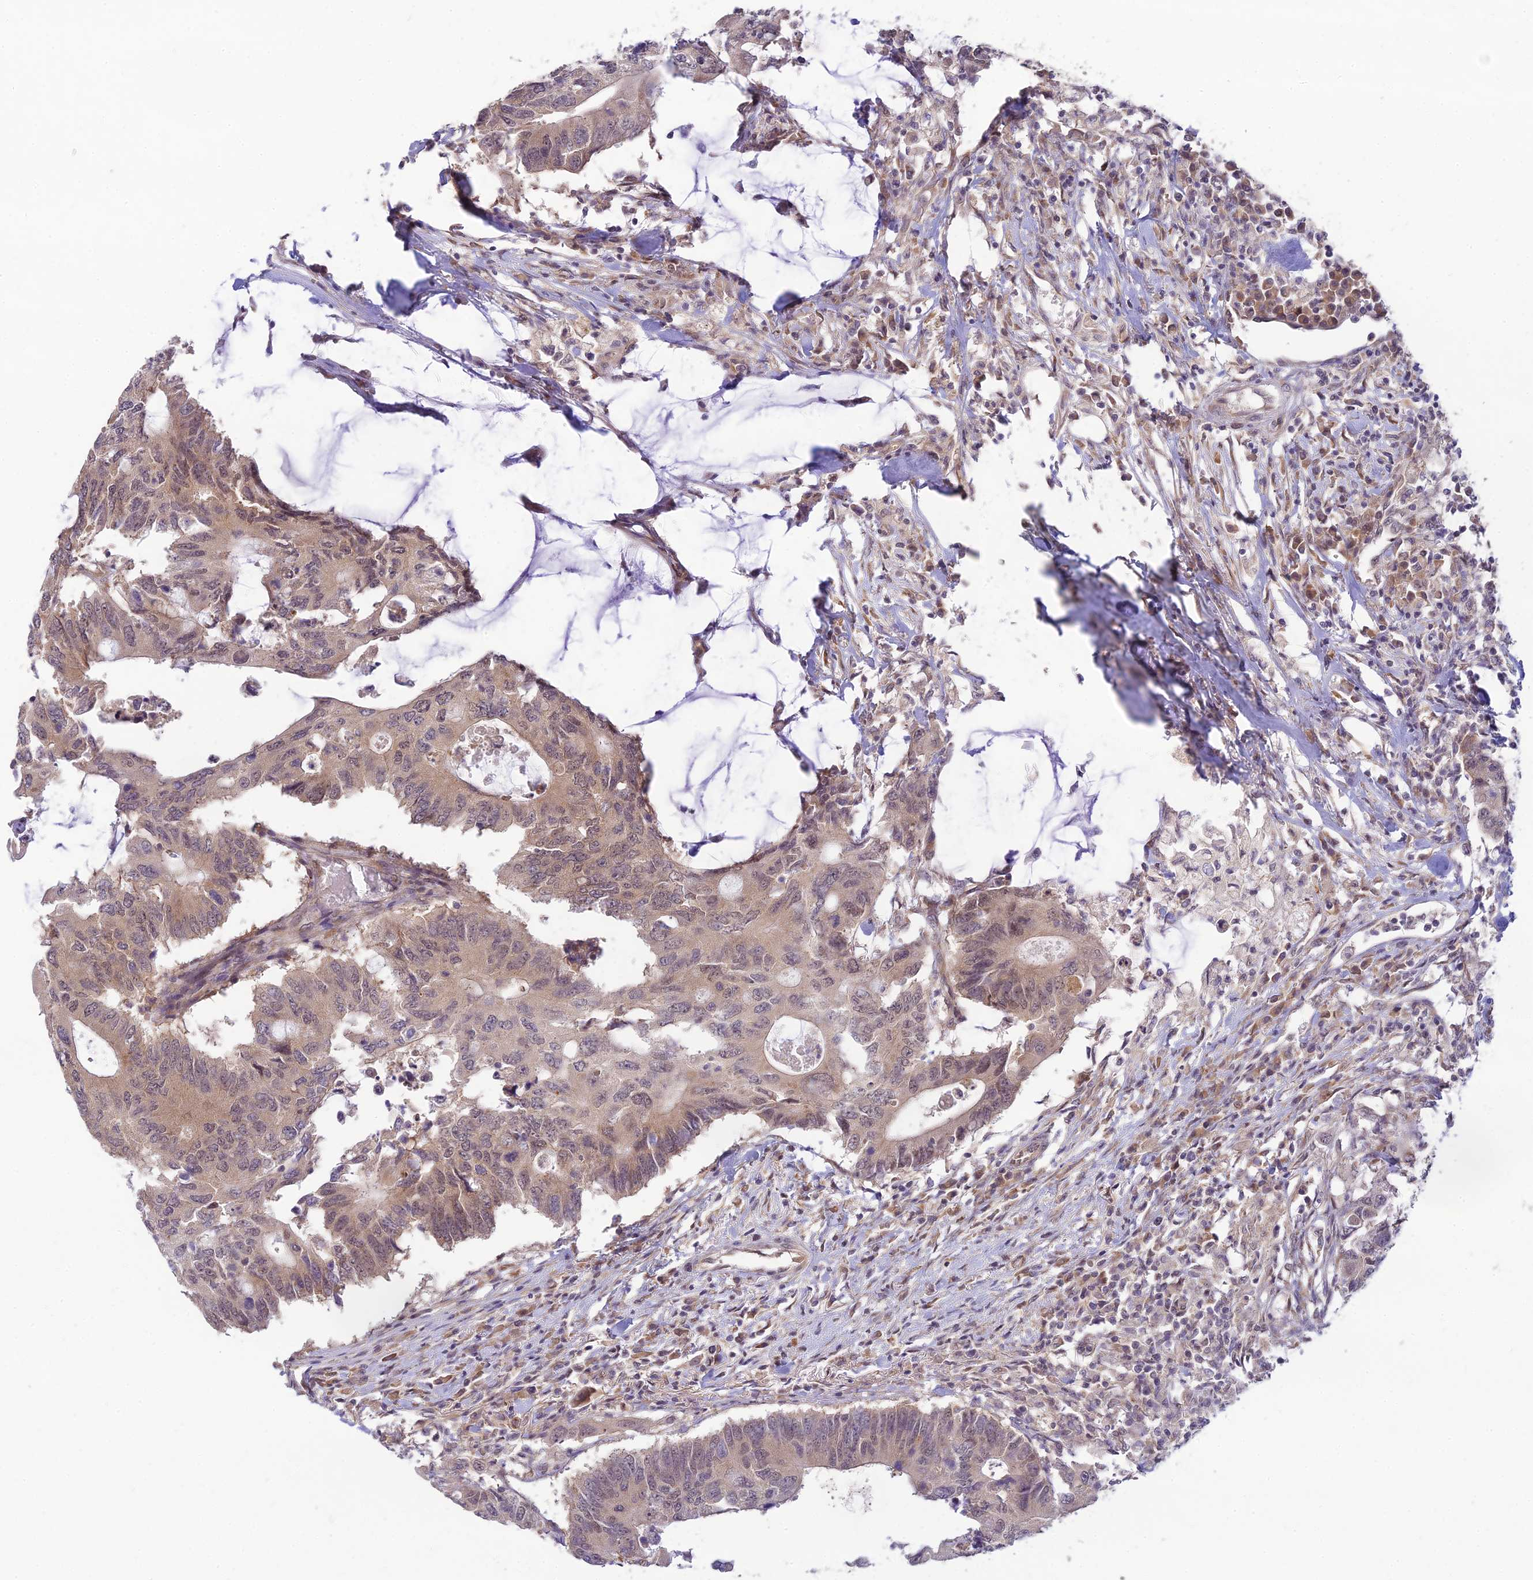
{"staining": {"intensity": "weak", "quantity": "25%-75%", "location": "cytoplasmic/membranous,nuclear"}, "tissue": "colorectal cancer", "cell_type": "Tumor cells", "image_type": "cancer", "snomed": [{"axis": "morphology", "description": "Adenocarcinoma, NOS"}, {"axis": "topography", "description": "Colon"}], "caption": "Immunohistochemical staining of colorectal cancer exhibits weak cytoplasmic/membranous and nuclear protein staining in approximately 25%-75% of tumor cells.", "gene": "SKIC8", "patient": {"sex": "male", "age": 71}}